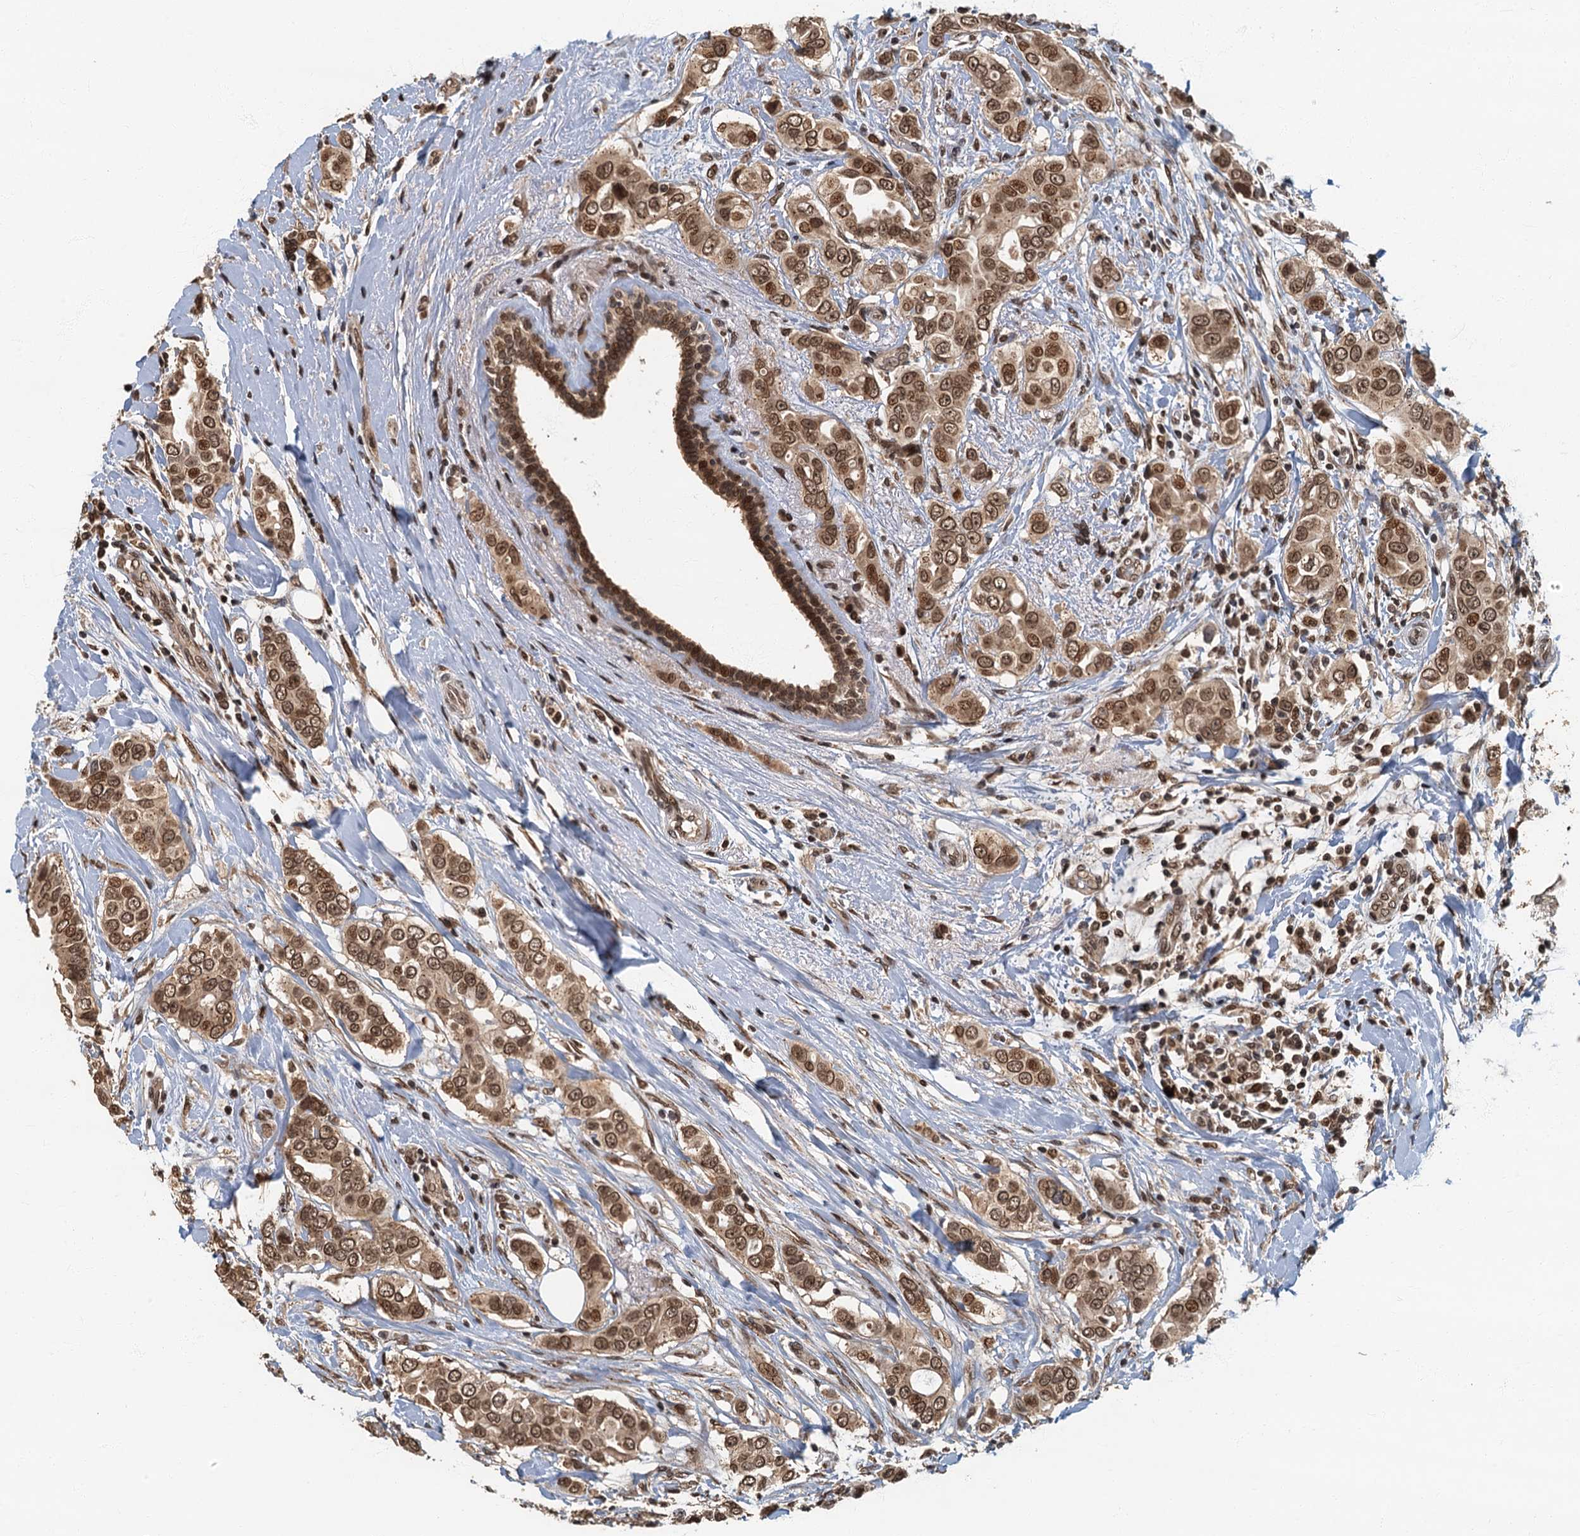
{"staining": {"intensity": "moderate", "quantity": ">75%", "location": "cytoplasmic/membranous,nuclear"}, "tissue": "breast cancer", "cell_type": "Tumor cells", "image_type": "cancer", "snomed": [{"axis": "morphology", "description": "Lobular carcinoma"}, {"axis": "topography", "description": "Breast"}], "caption": "Brown immunohistochemical staining in human breast lobular carcinoma demonstrates moderate cytoplasmic/membranous and nuclear staining in approximately >75% of tumor cells.", "gene": "CKAP2L", "patient": {"sex": "female", "age": 51}}